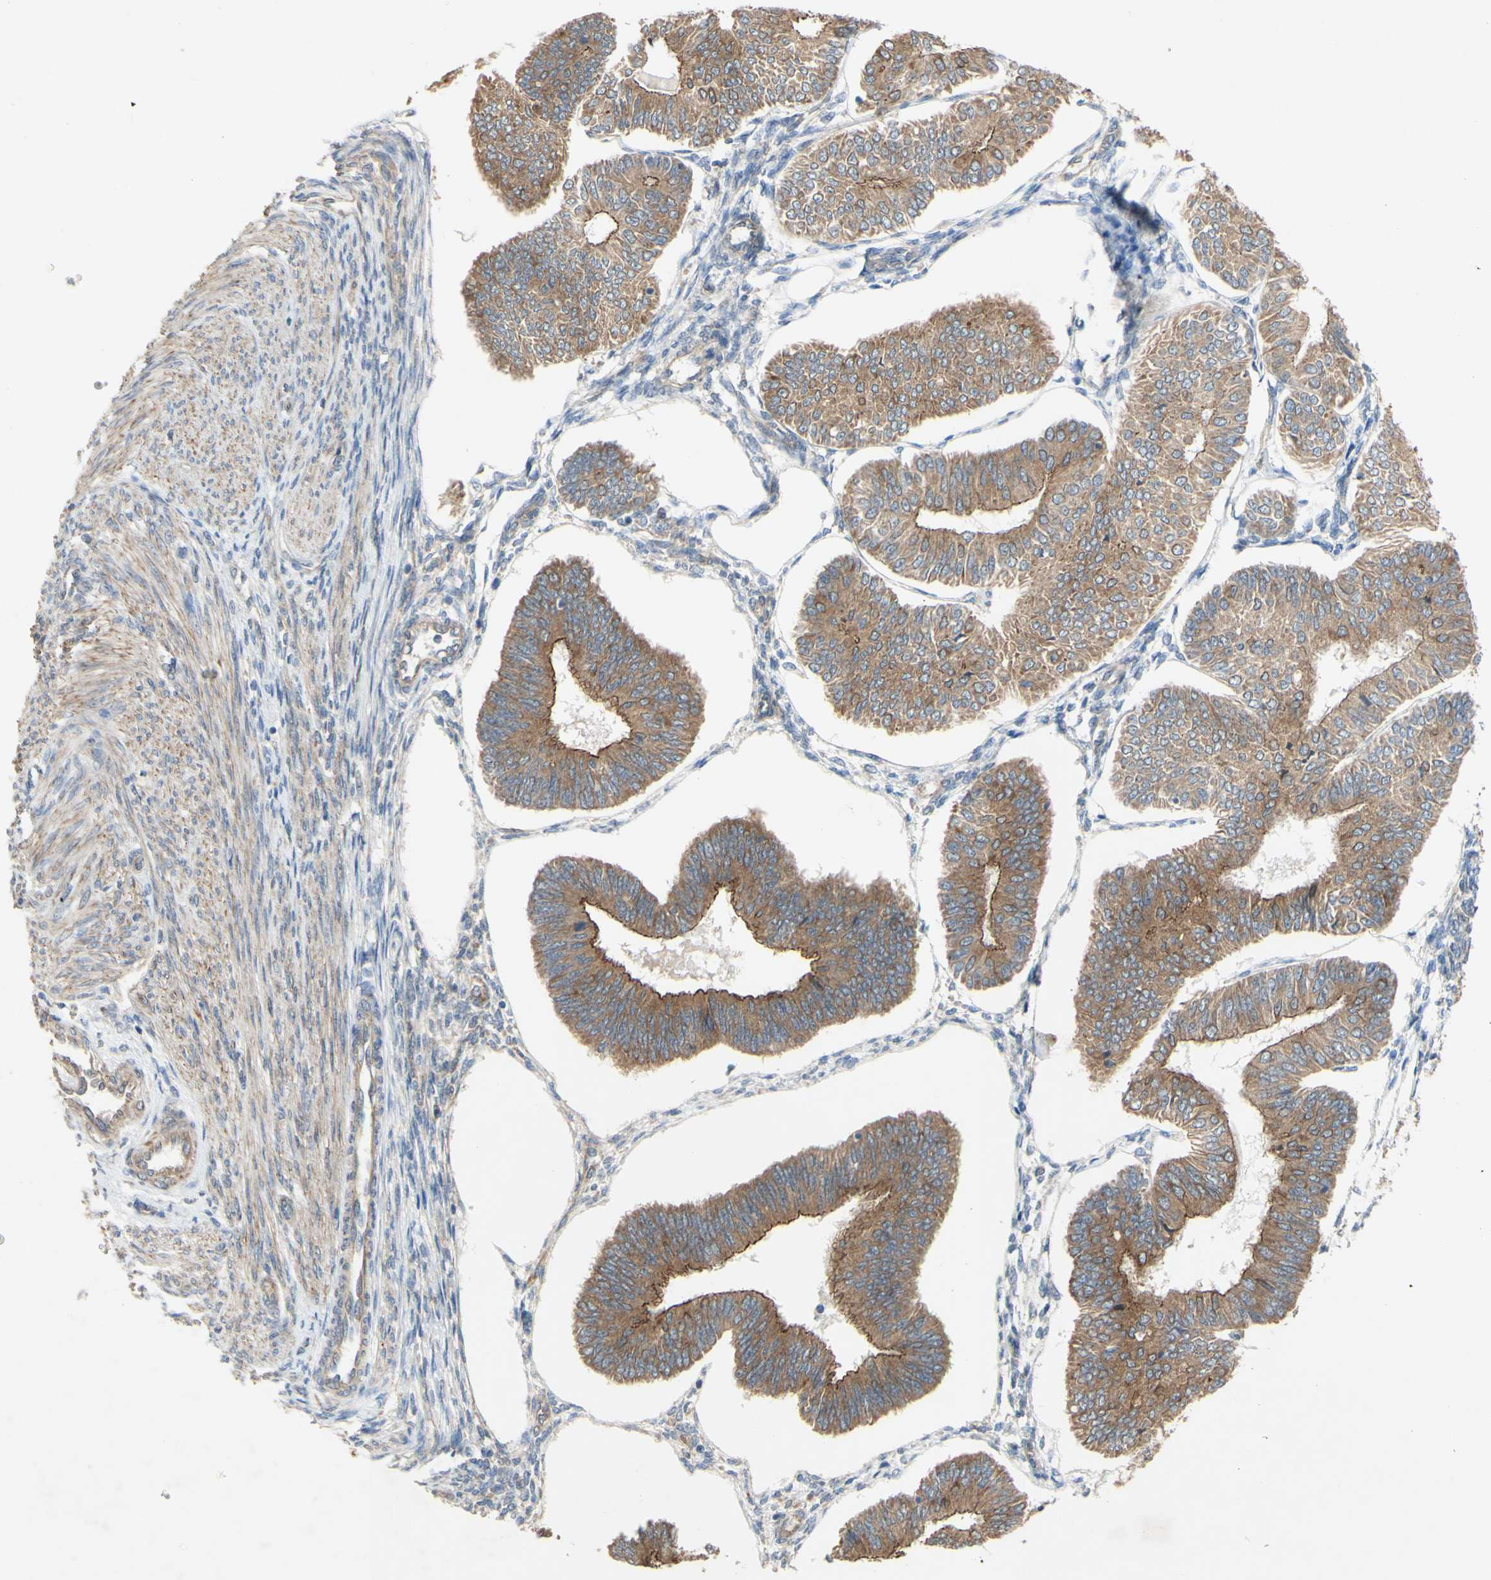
{"staining": {"intensity": "moderate", "quantity": ">75%", "location": "cytoplasmic/membranous"}, "tissue": "endometrial cancer", "cell_type": "Tumor cells", "image_type": "cancer", "snomed": [{"axis": "morphology", "description": "Adenocarcinoma, NOS"}, {"axis": "topography", "description": "Endometrium"}], "caption": "Protein staining demonstrates moderate cytoplasmic/membranous expression in about >75% of tumor cells in endometrial cancer (adenocarcinoma).", "gene": "PDGFB", "patient": {"sex": "female", "age": 58}}